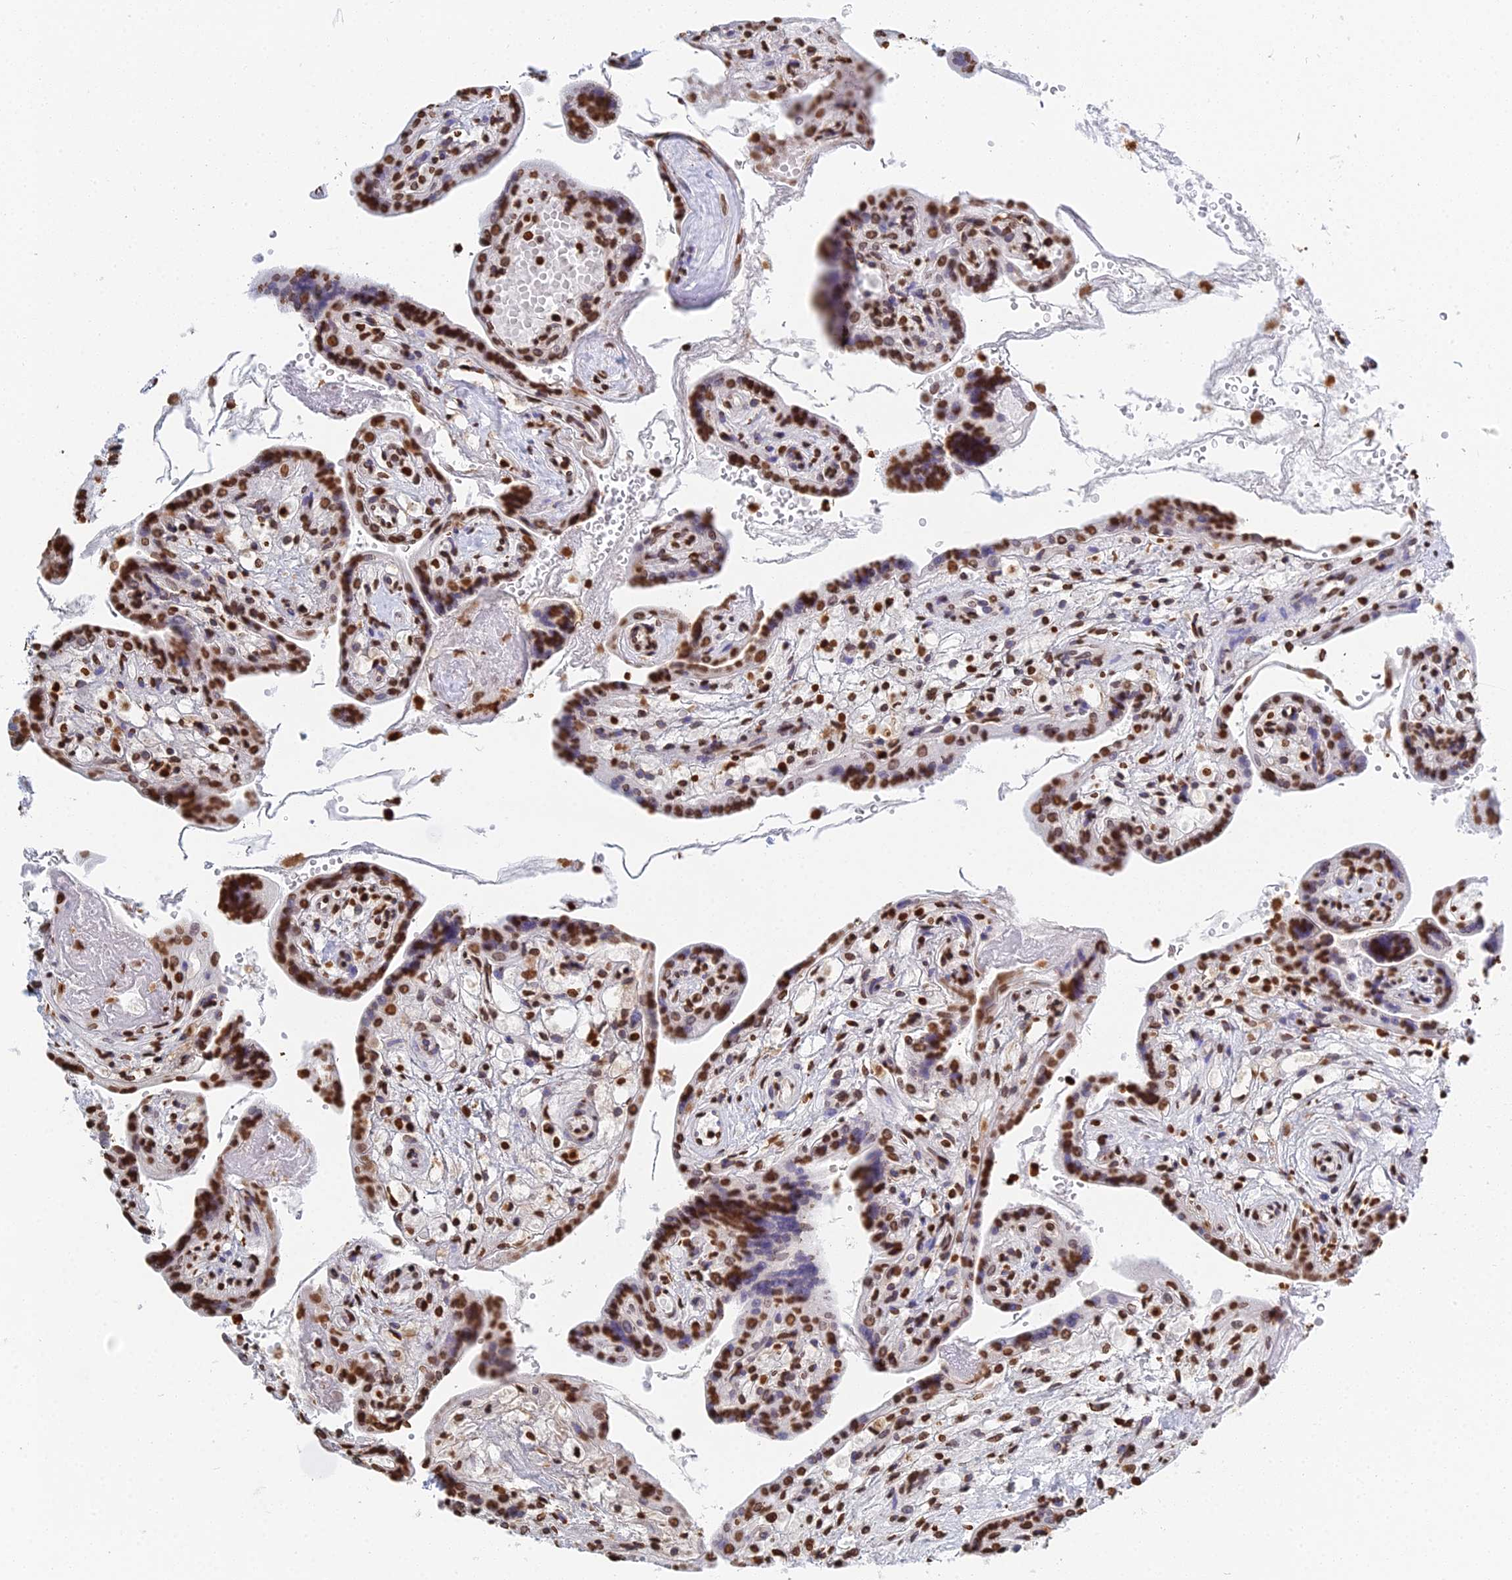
{"staining": {"intensity": "strong", "quantity": ">75%", "location": "nuclear"}, "tissue": "placenta", "cell_type": "Trophoblastic cells", "image_type": "normal", "snomed": [{"axis": "morphology", "description": "Normal tissue, NOS"}, {"axis": "topography", "description": "Placenta"}], "caption": "Normal placenta was stained to show a protein in brown. There is high levels of strong nuclear expression in approximately >75% of trophoblastic cells.", "gene": "GBP3", "patient": {"sex": "female", "age": 37}}